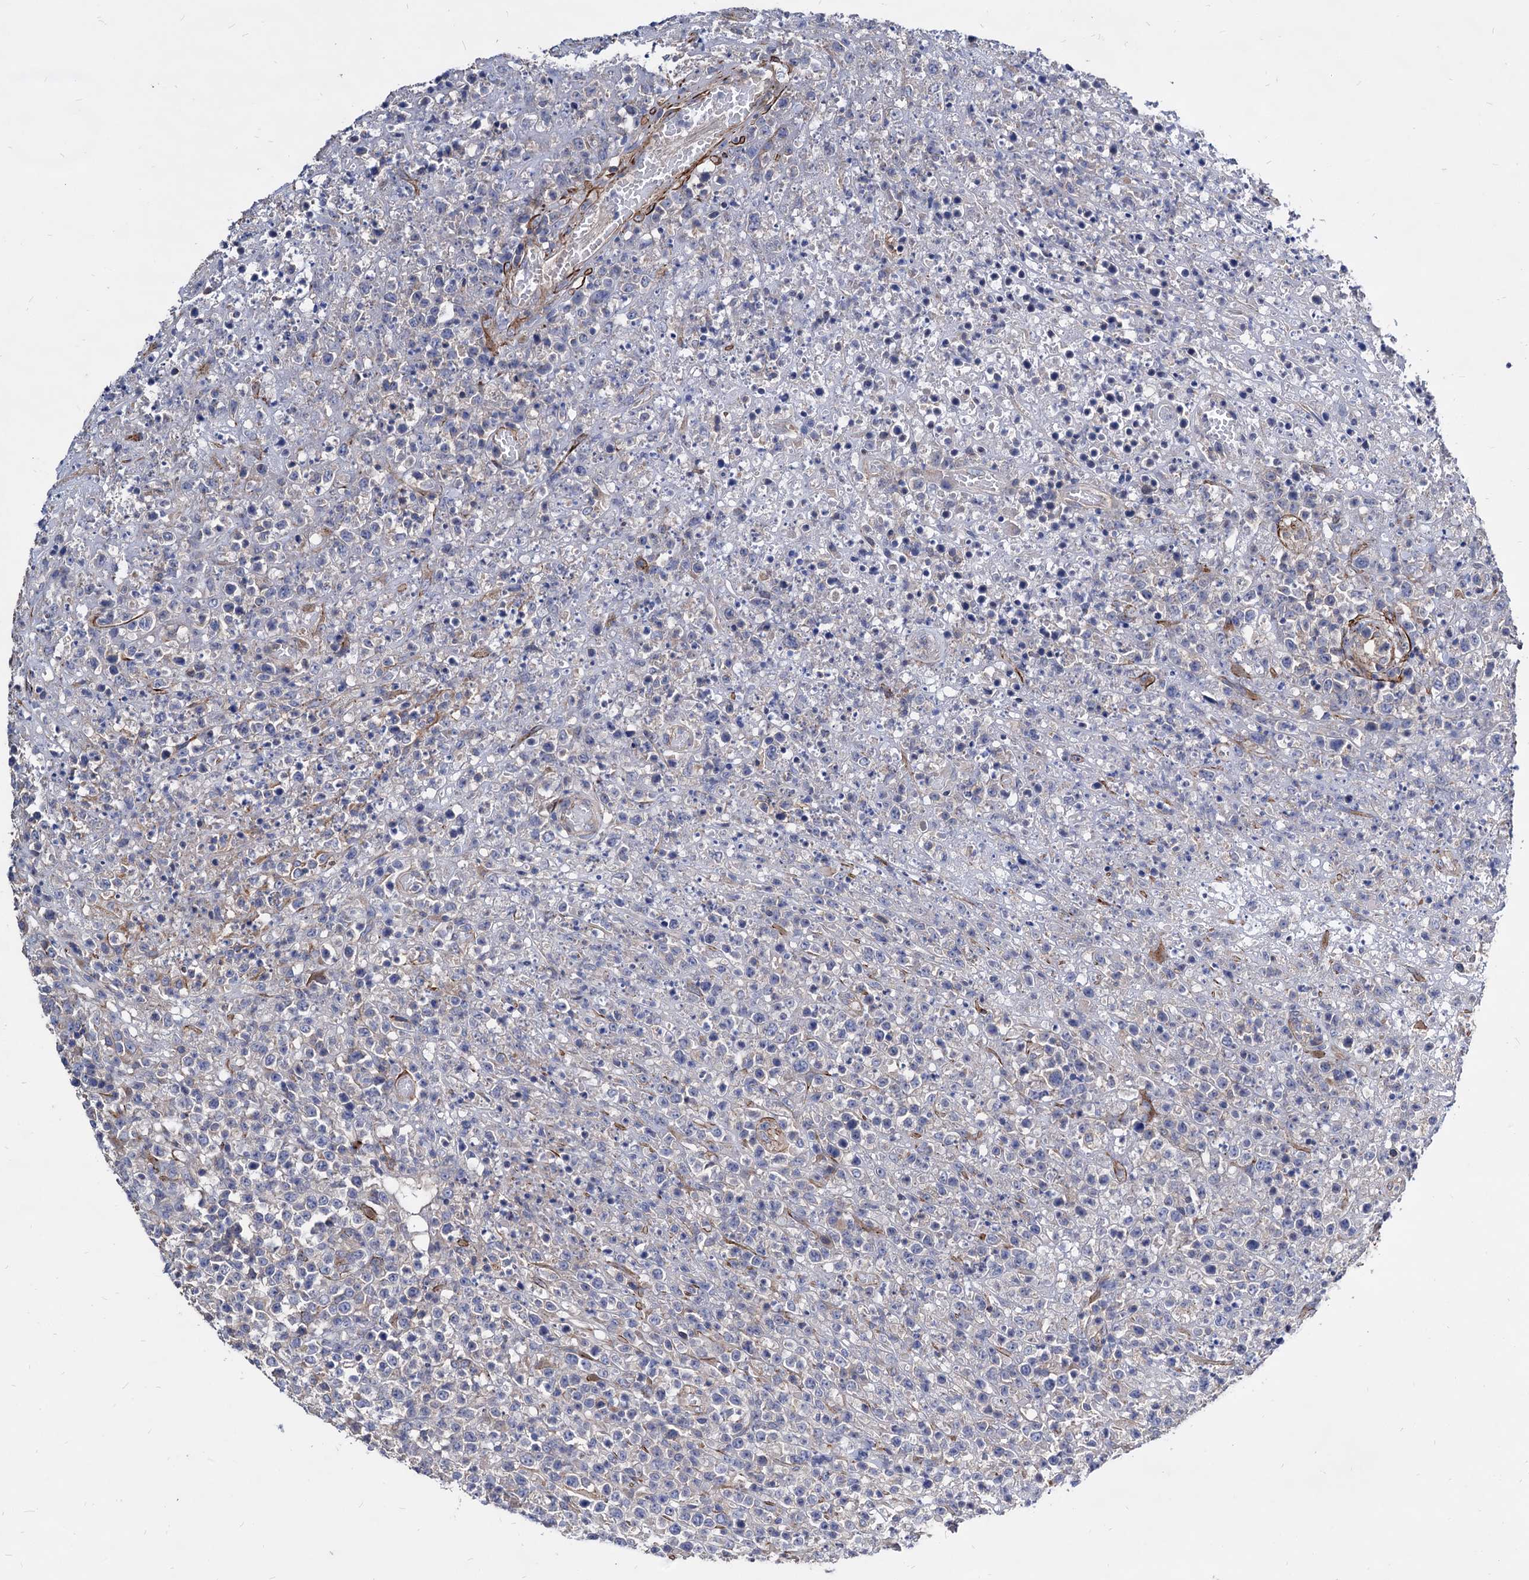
{"staining": {"intensity": "negative", "quantity": "none", "location": "none"}, "tissue": "lymphoma", "cell_type": "Tumor cells", "image_type": "cancer", "snomed": [{"axis": "morphology", "description": "Malignant lymphoma, non-Hodgkin's type, High grade"}, {"axis": "topography", "description": "Colon"}], "caption": "Immunohistochemical staining of high-grade malignant lymphoma, non-Hodgkin's type displays no significant positivity in tumor cells. (Stains: DAB IHC with hematoxylin counter stain, Microscopy: brightfield microscopy at high magnification).", "gene": "WDR11", "patient": {"sex": "female", "age": 53}}